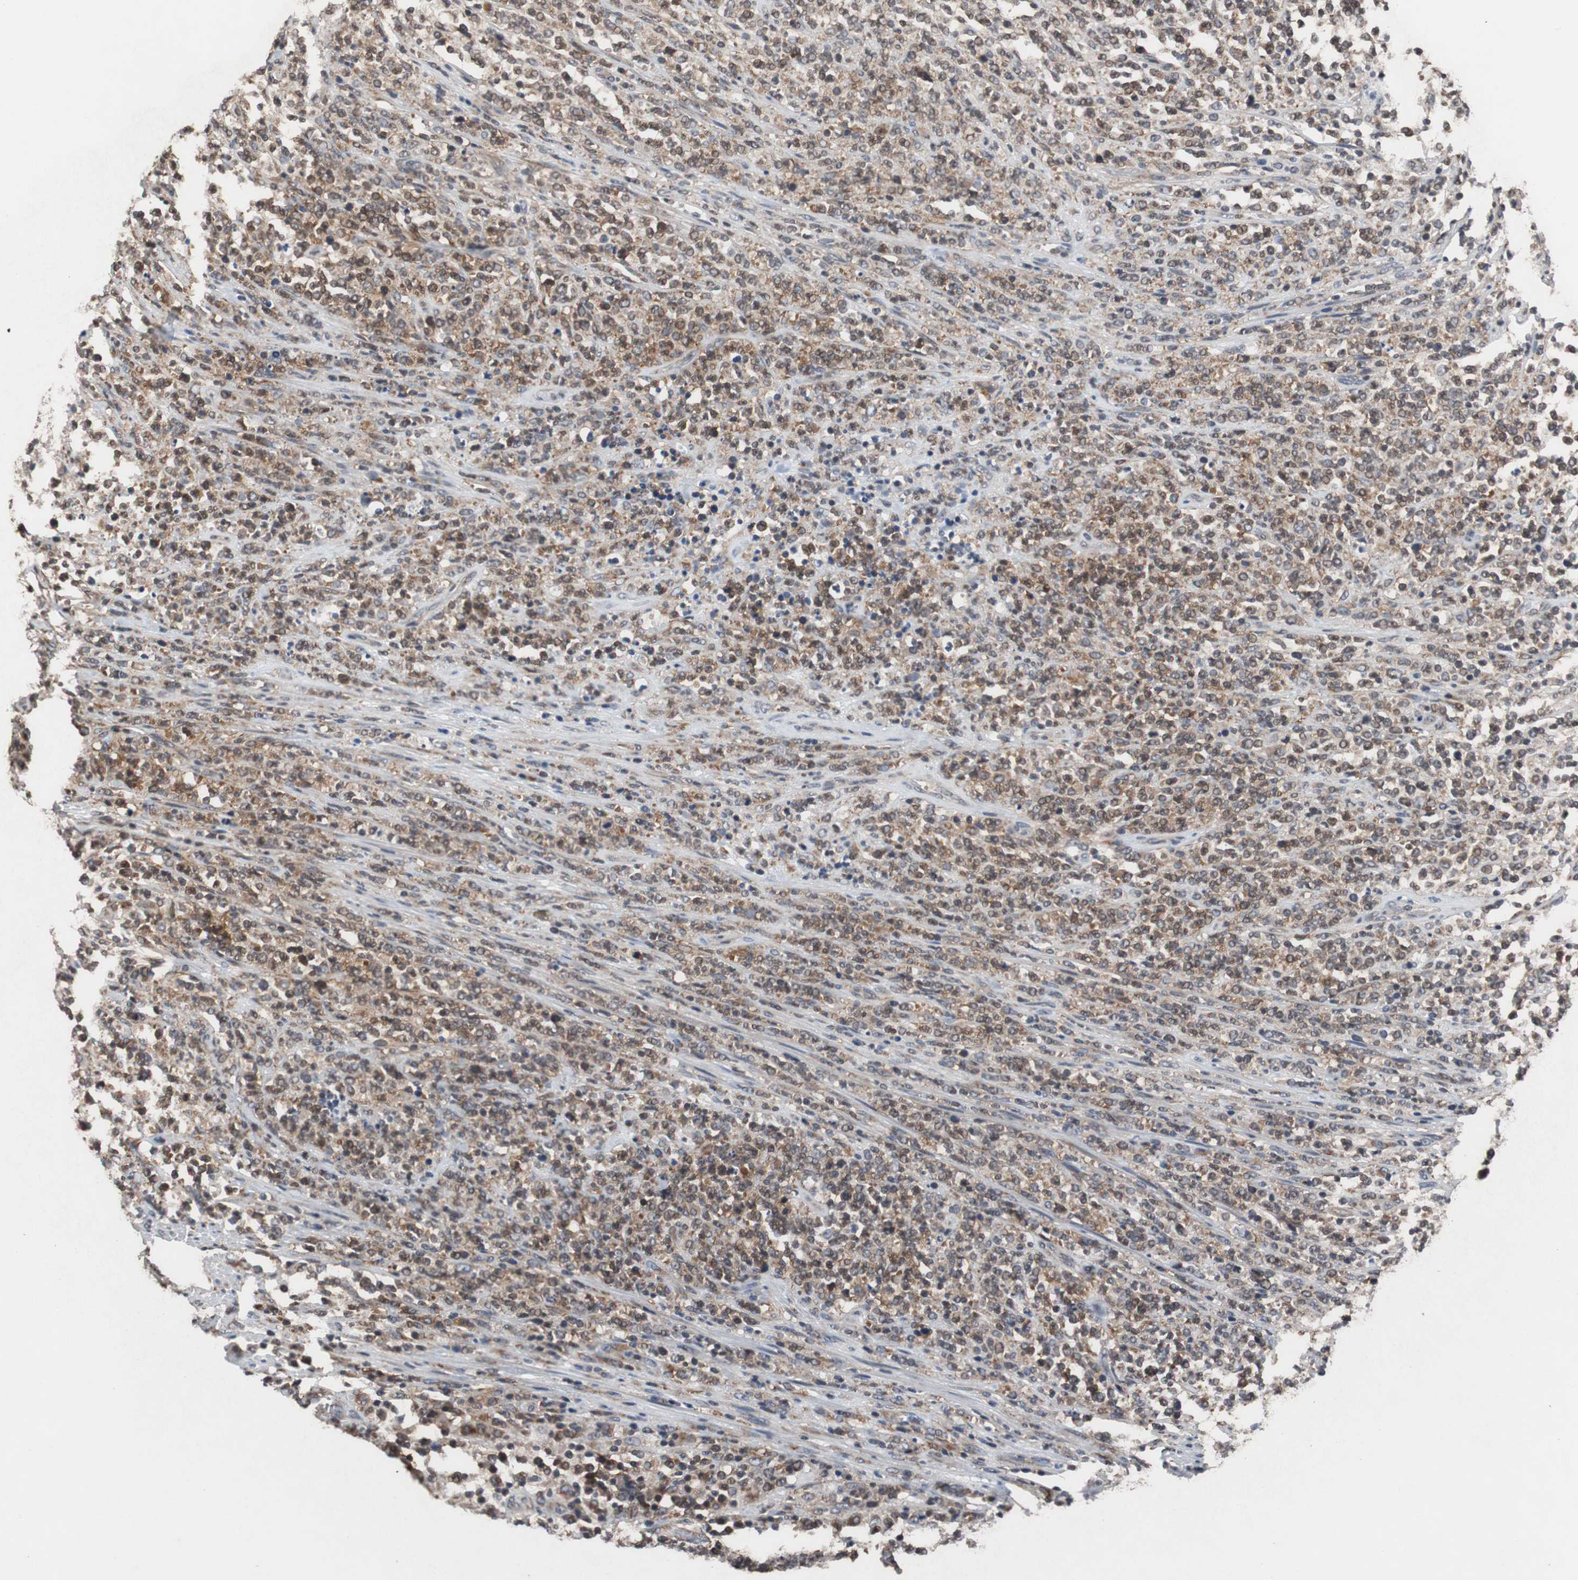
{"staining": {"intensity": "strong", "quantity": ">75%", "location": "cytoplasmic/membranous,nuclear"}, "tissue": "lymphoma", "cell_type": "Tumor cells", "image_type": "cancer", "snomed": [{"axis": "morphology", "description": "Malignant lymphoma, non-Hodgkin's type, High grade"}, {"axis": "topography", "description": "Soft tissue"}], "caption": "Immunohistochemical staining of human high-grade malignant lymphoma, non-Hodgkin's type exhibits high levels of strong cytoplasmic/membranous and nuclear staining in about >75% of tumor cells.", "gene": "USP10", "patient": {"sex": "male", "age": 18}}